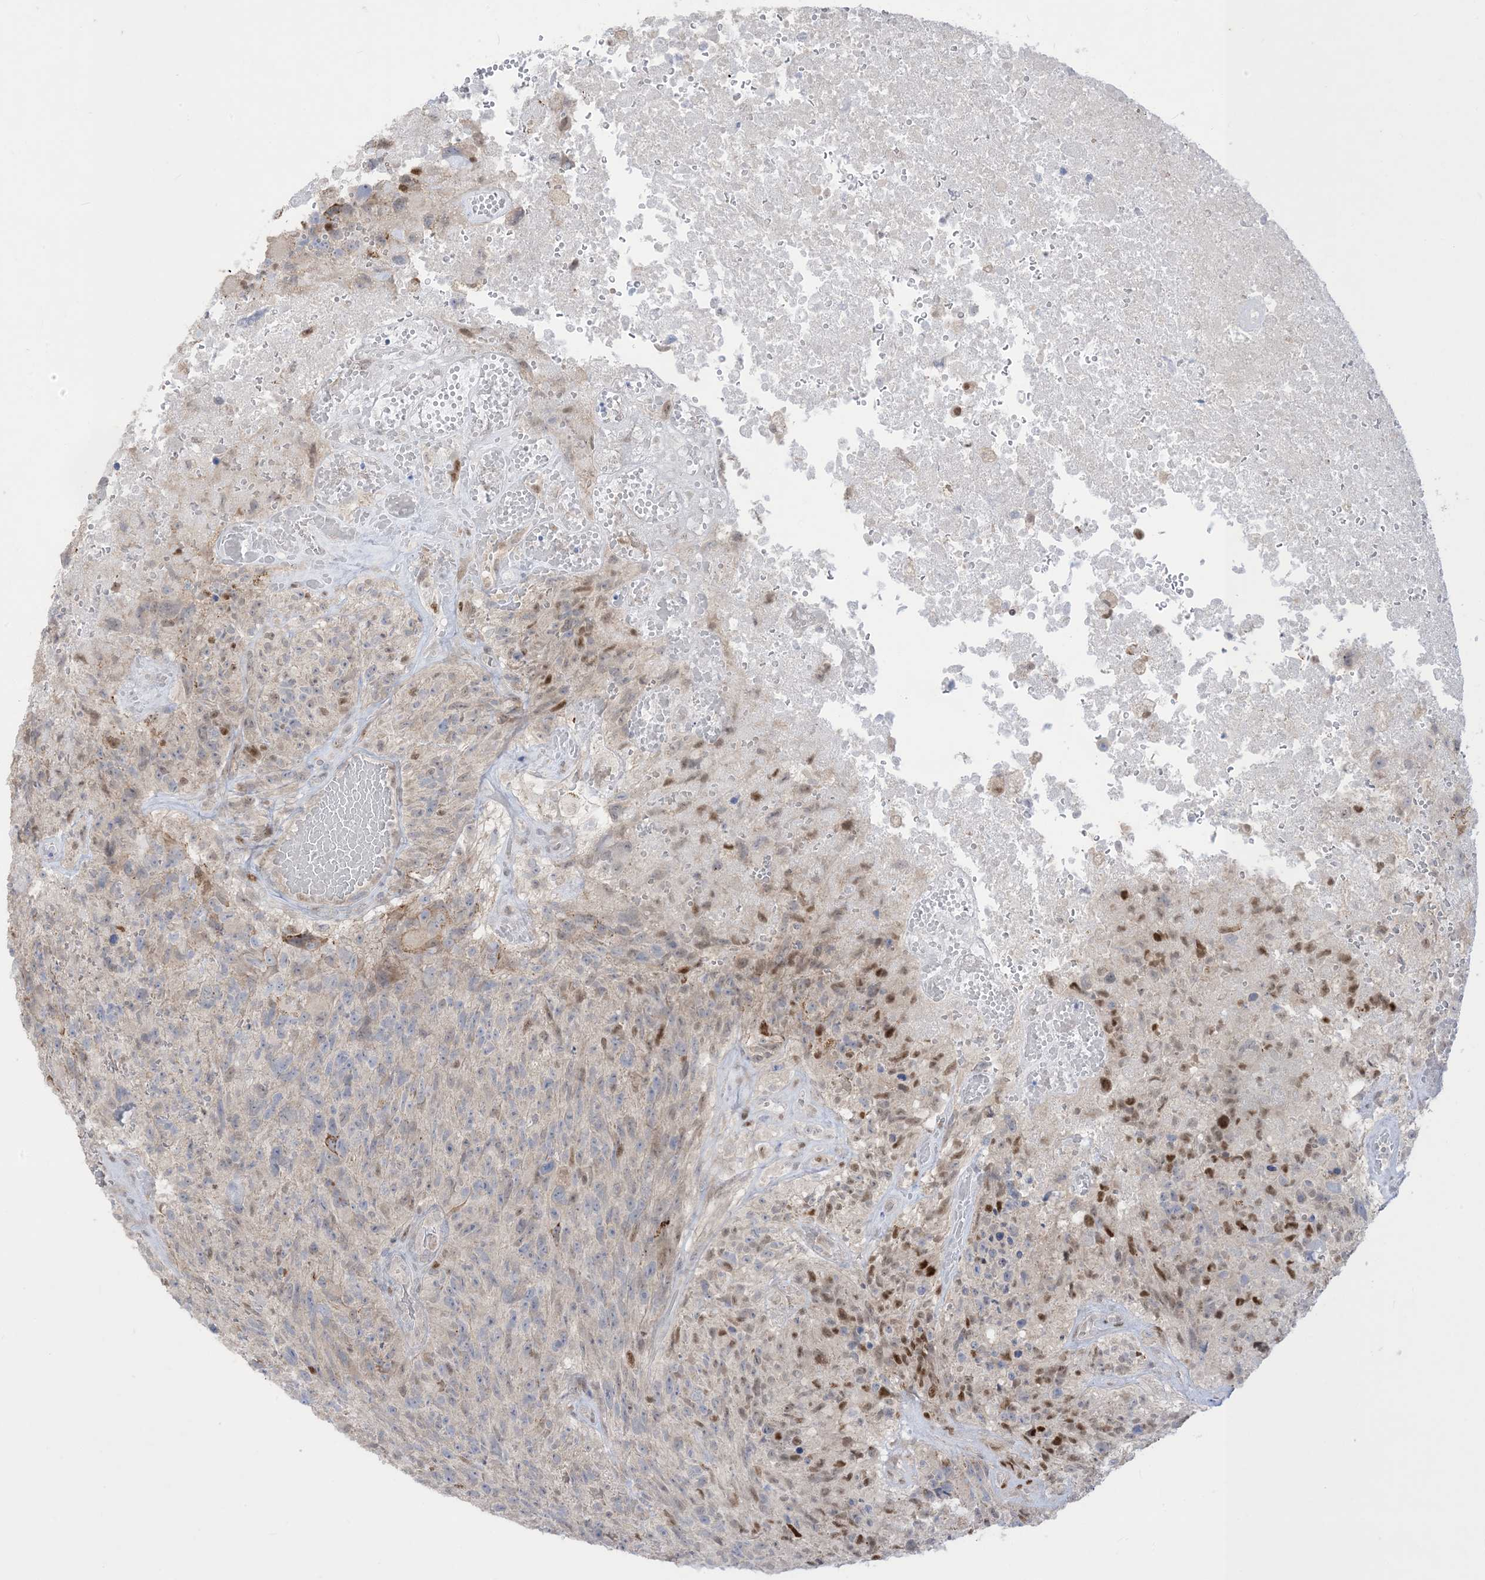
{"staining": {"intensity": "moderate", "quantity": "<25%", "location": "nuclear"}, "tissue": "glioma", "cell_type": "Tumor cells", "image_type": "cancer", "snomed": [{"axis": "morphology", "description": "Glioma, malignant, High grade"}, {"axis": "topography", "description": "Brain"}], "caption": "A photomicrograph of human glioma stained for a protein demonstrates moderate nuclear brown staining in tumor cells.", "gene": "BHLHE40", "patient": {"sex": "male", "age": 69}}